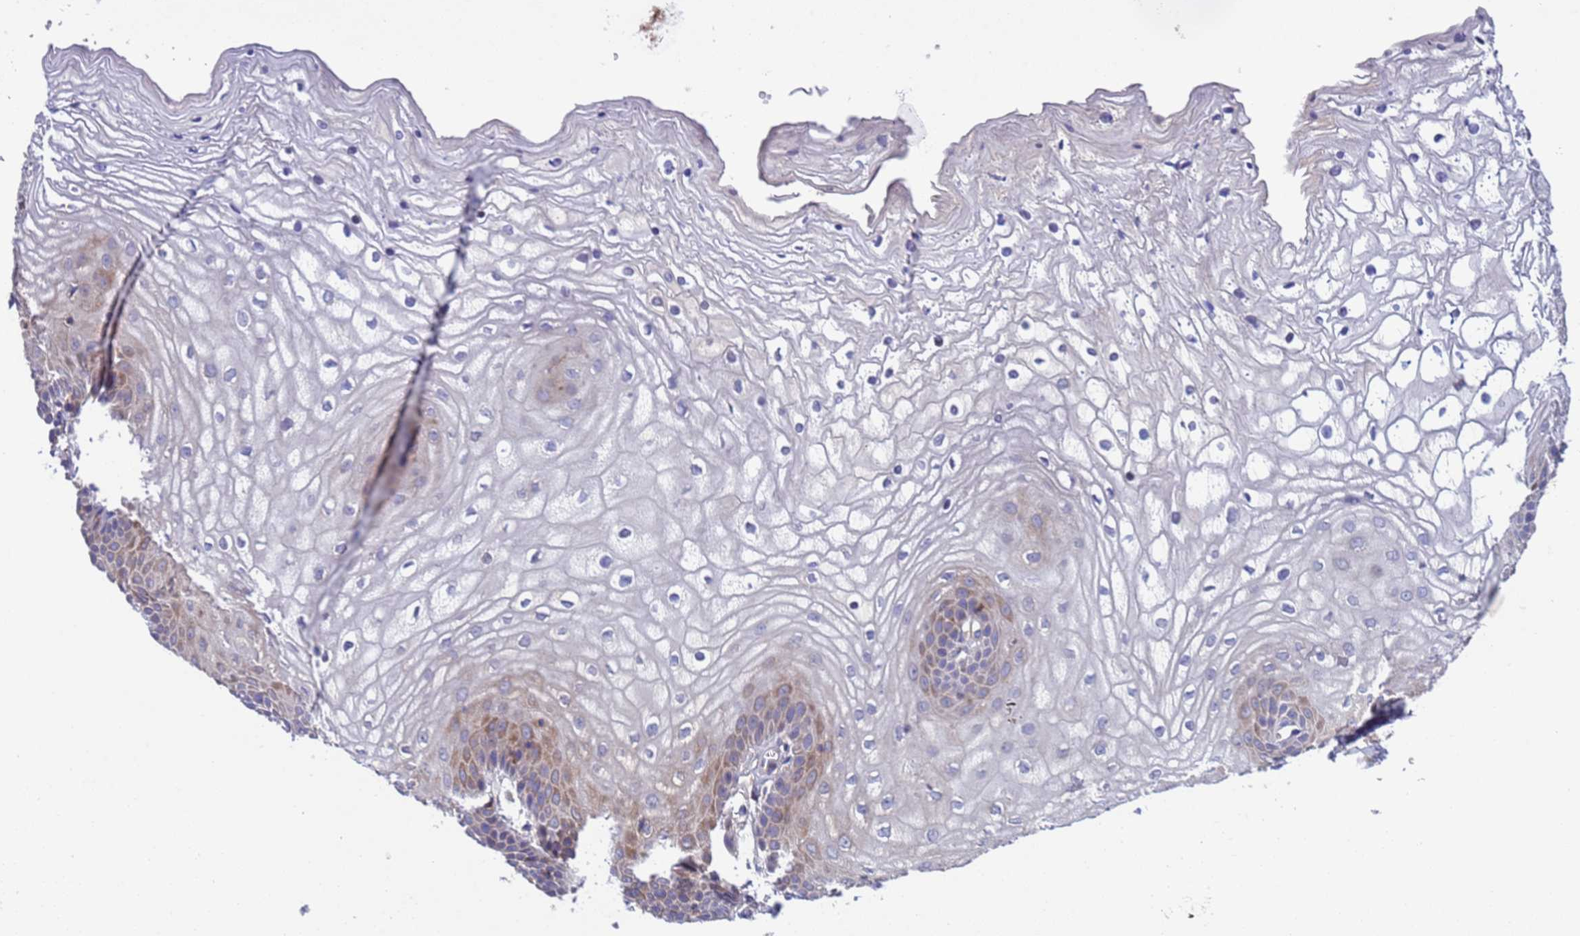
{"staining": {"intensity": "weak", "quantity": "25%-75%", "location": "cytoplasmic/membranous"}, "tissue": "vagina", "cell_type": "Squamous epithelial cells", "image_type": "normal", "snomed": [{"axis": "morphology", "description": "Normal tissue, NOS"}, {"axis": "topography", "description": "Vagina"}, {"axis": "topography", "description": "Cervix"}], "caption": "IHC of normal human vagina shows low levels of weak cytoplasmic/membranous staining in approximately 25%-75% of squamous epithelial cells.", "gene": "PARP16", "patient": {"sex": "female", "age": 40}}